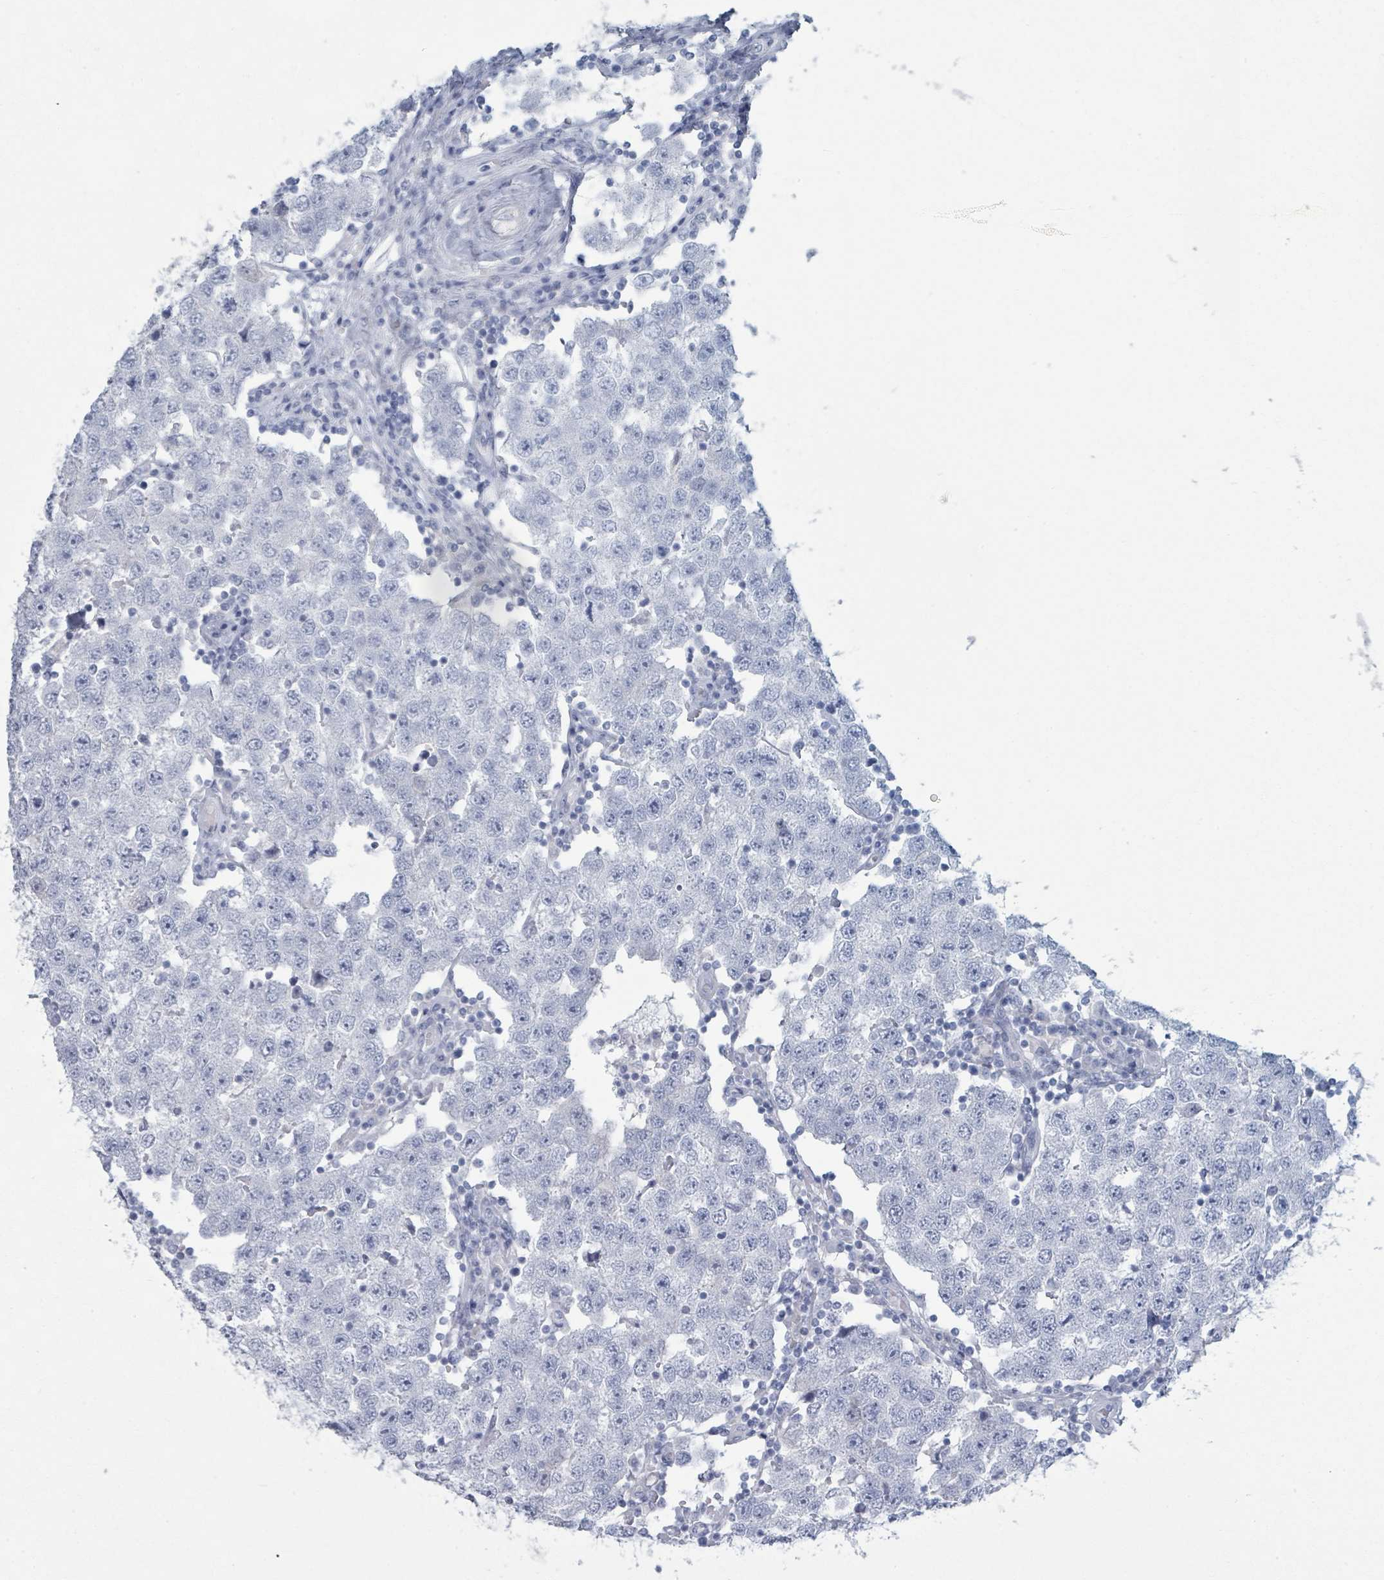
{"staining": {"intensity": "negative", "quantity": "none", "location": "none"}, "tissue": "testis cancer", "cell_type": "Tumor cells", "image_type": "cancer", "snomed": [{"axis": "morphology", "description": "Seminoma, NOS"}, {"axis": "topography", "description": "Testis"}], "caption": "Tumor cells are negative for brown protein staining in seminoma (testis).", "gene": "DEFA4", "patient": {"sex": "male", "age": 34}}